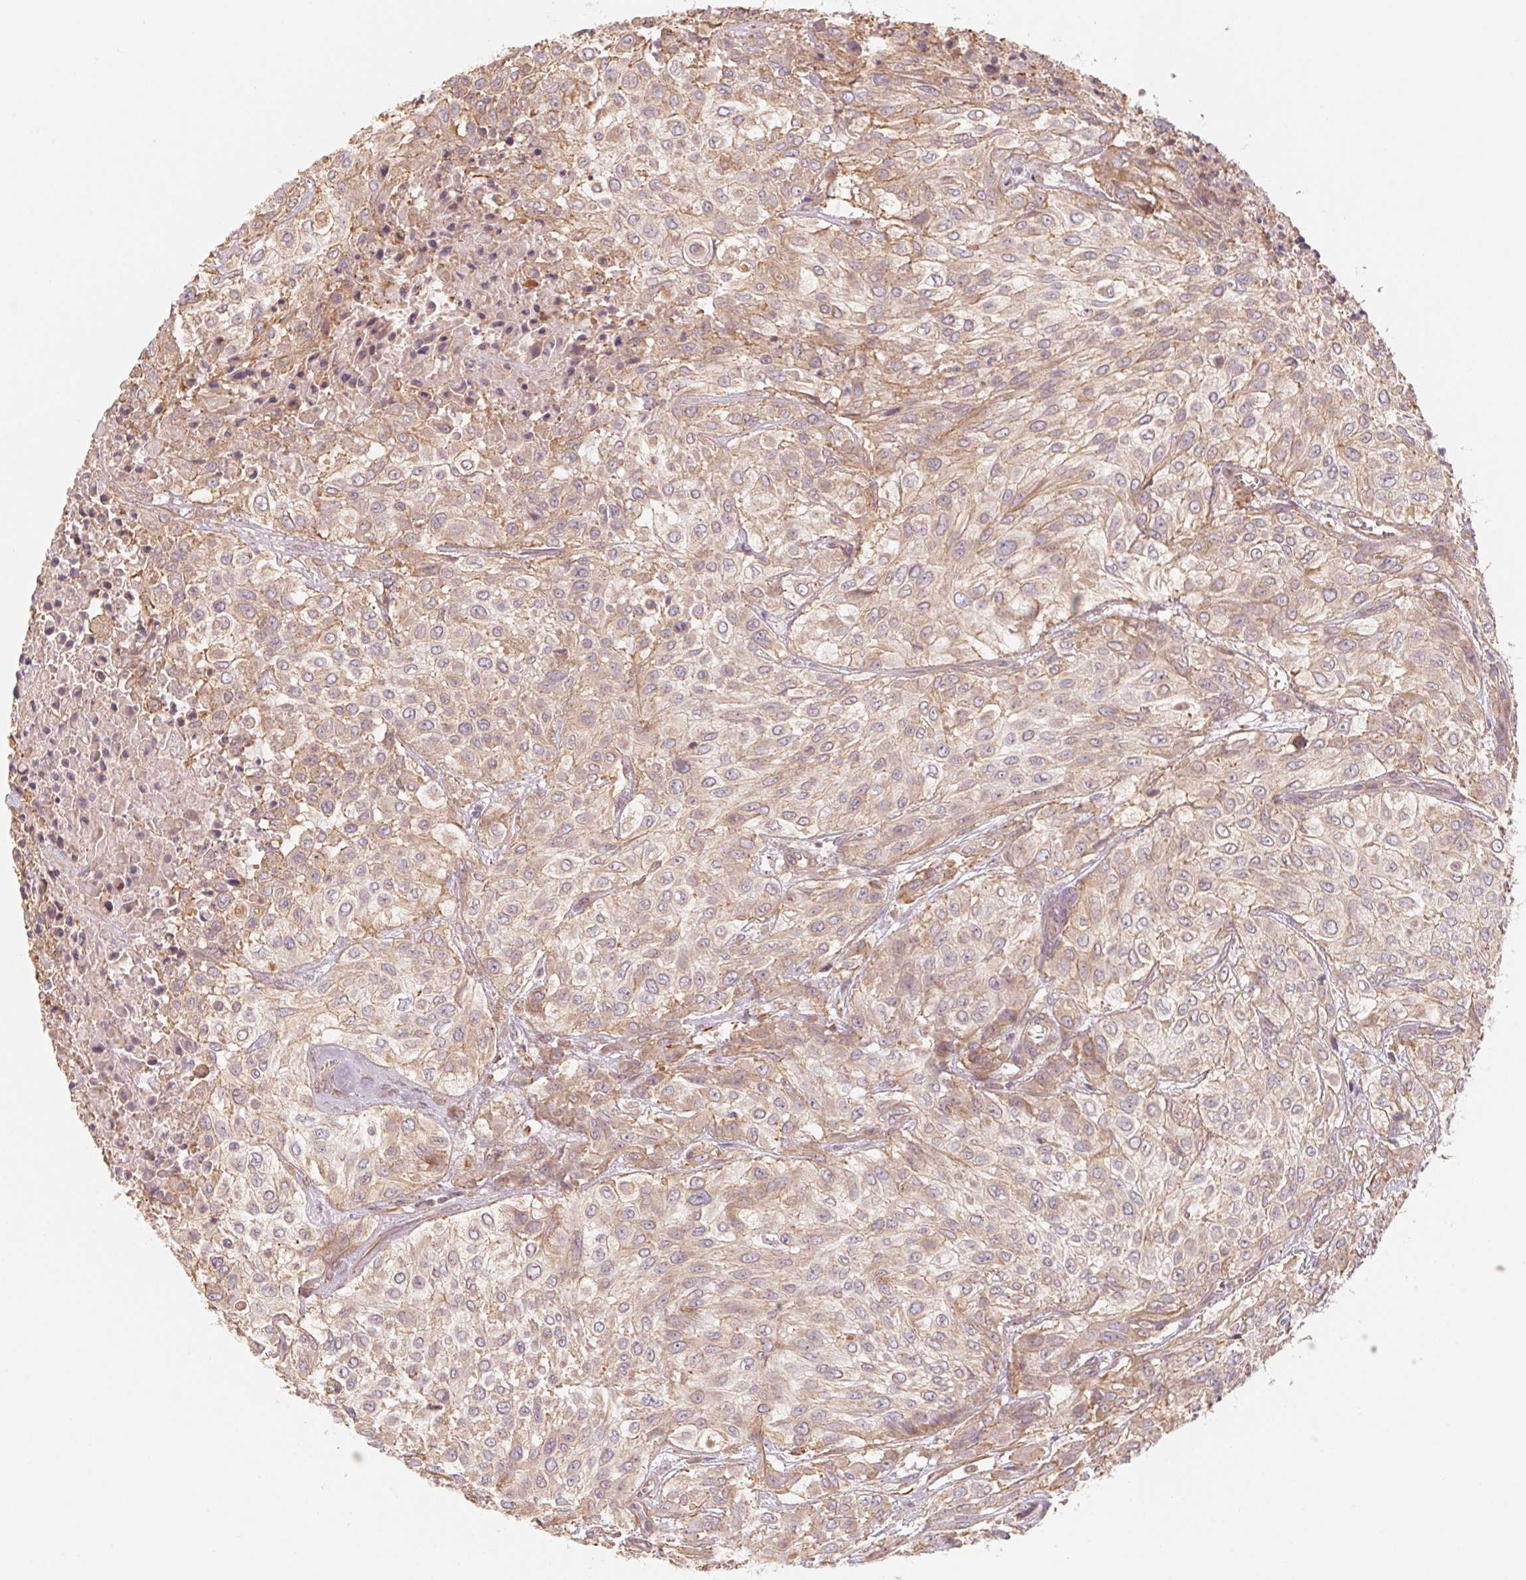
{"staining": {"intensity": "weak", "quantity": ">75%", "location": "cytoplasmic/membranous"}, "tissue": "urothelial cancer", "cell_type": "Tumor cells", "image_type": "cancer", "snomed": [{"axis": "morphology", "description": "Urothelial carcinoma, High grade"}, {"axis": "topography", "description": "Urinary bladder"}], "caption": "IHC histopathology image of urothelial cancer stained for a protein (brown), which displays low levels of weak cytoplasmic/membranous expression in approximately >75% of tumor cells.", "gene": "CCDC112", "patient": {"sex": "male", "age": 57}}